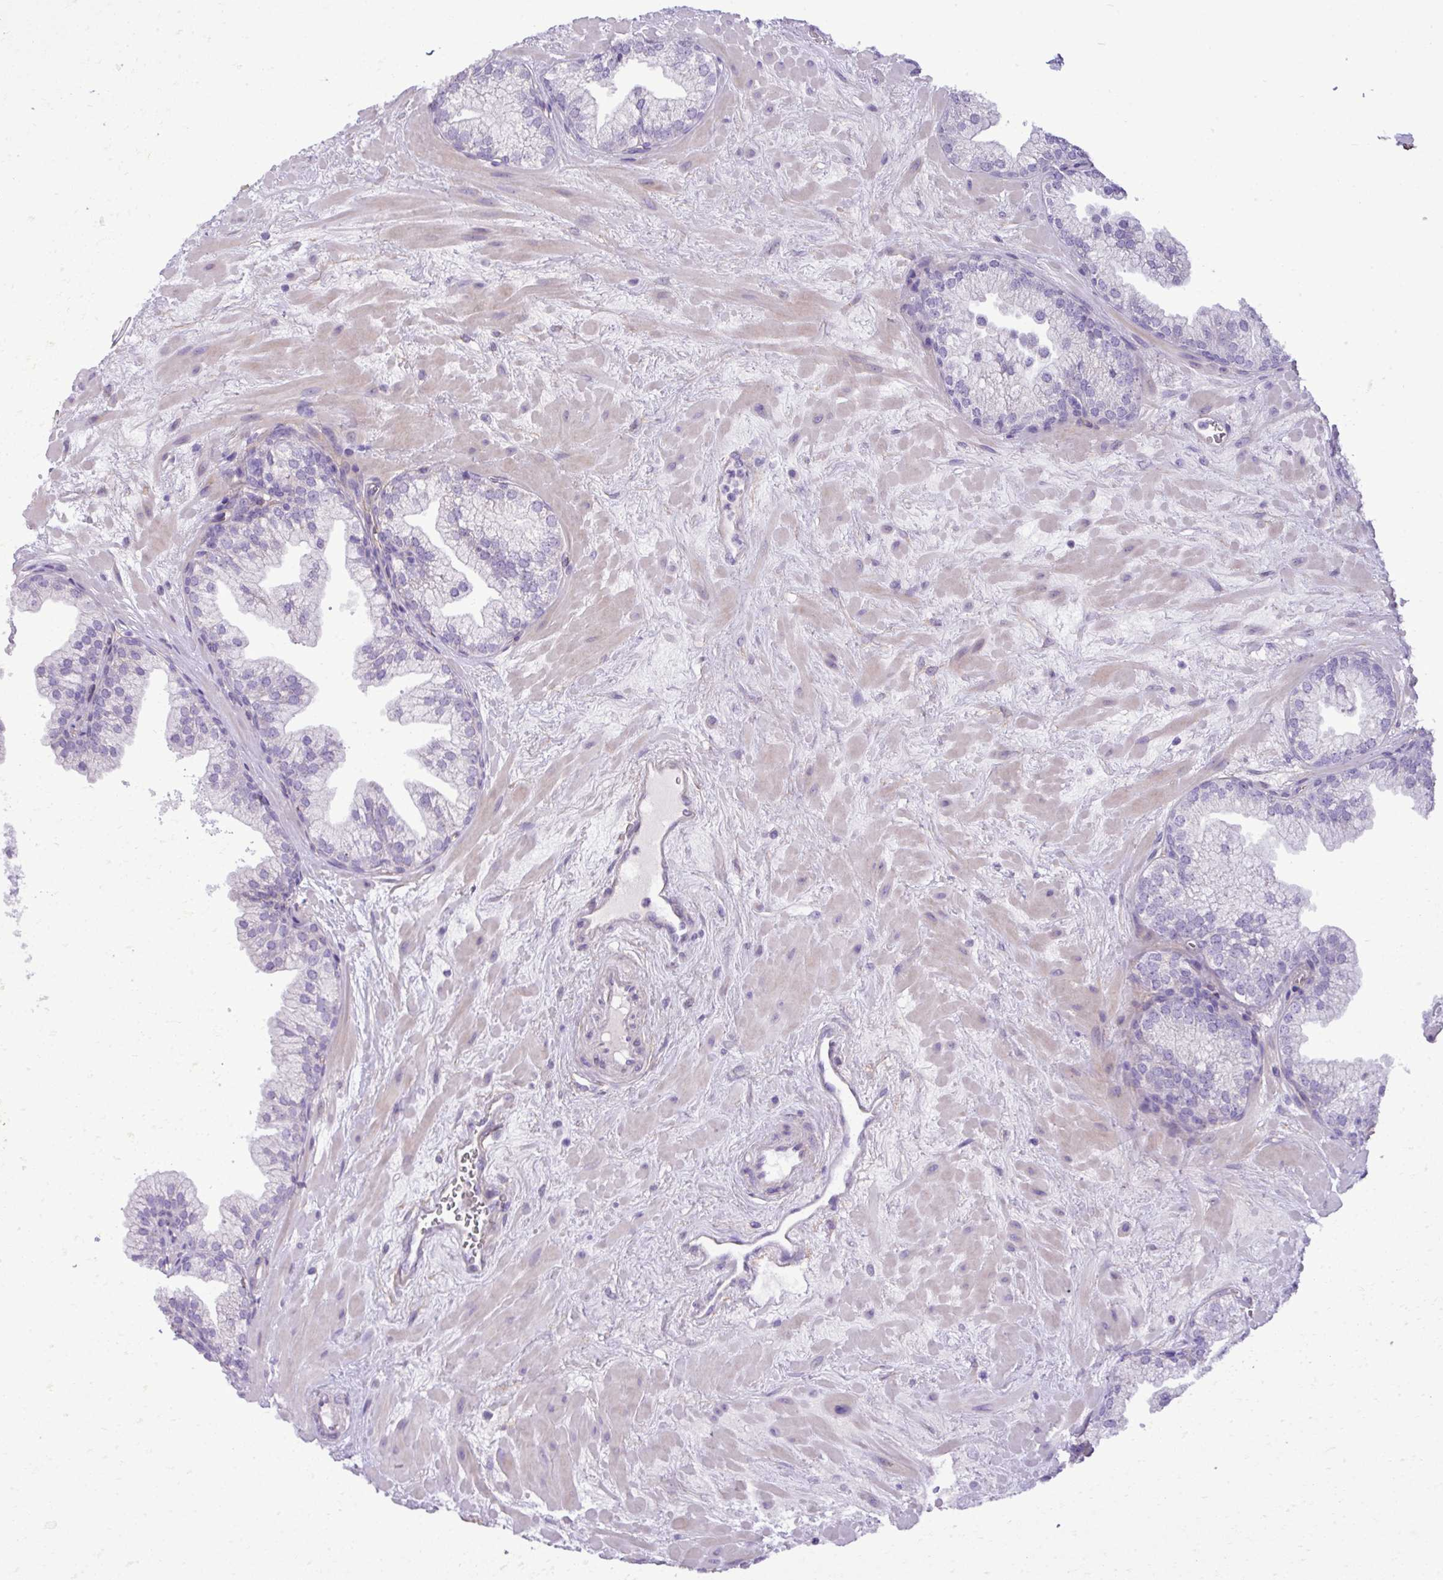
{"staining": {"intensity": "negative", "quantity": "none", "location": "none"}, "tissue": "prostate", "cell_type": "Glandular cells", "image_type": "normal", "snomed": [{"axis": "morphology", "description": "Normal tissue, NOS"}, {"axis": "topography", "description": "Prostate"}, {"axis": "topography", "description": "Peripheral nerve tissue"}], "caption": "DAB (3,3'-diaminobenzidine) immunohistochemical staining of benign prostate displays no significant staining in glandular cells.", "gene": "CD248", "patient": {"sex": "male", "age": 61}}